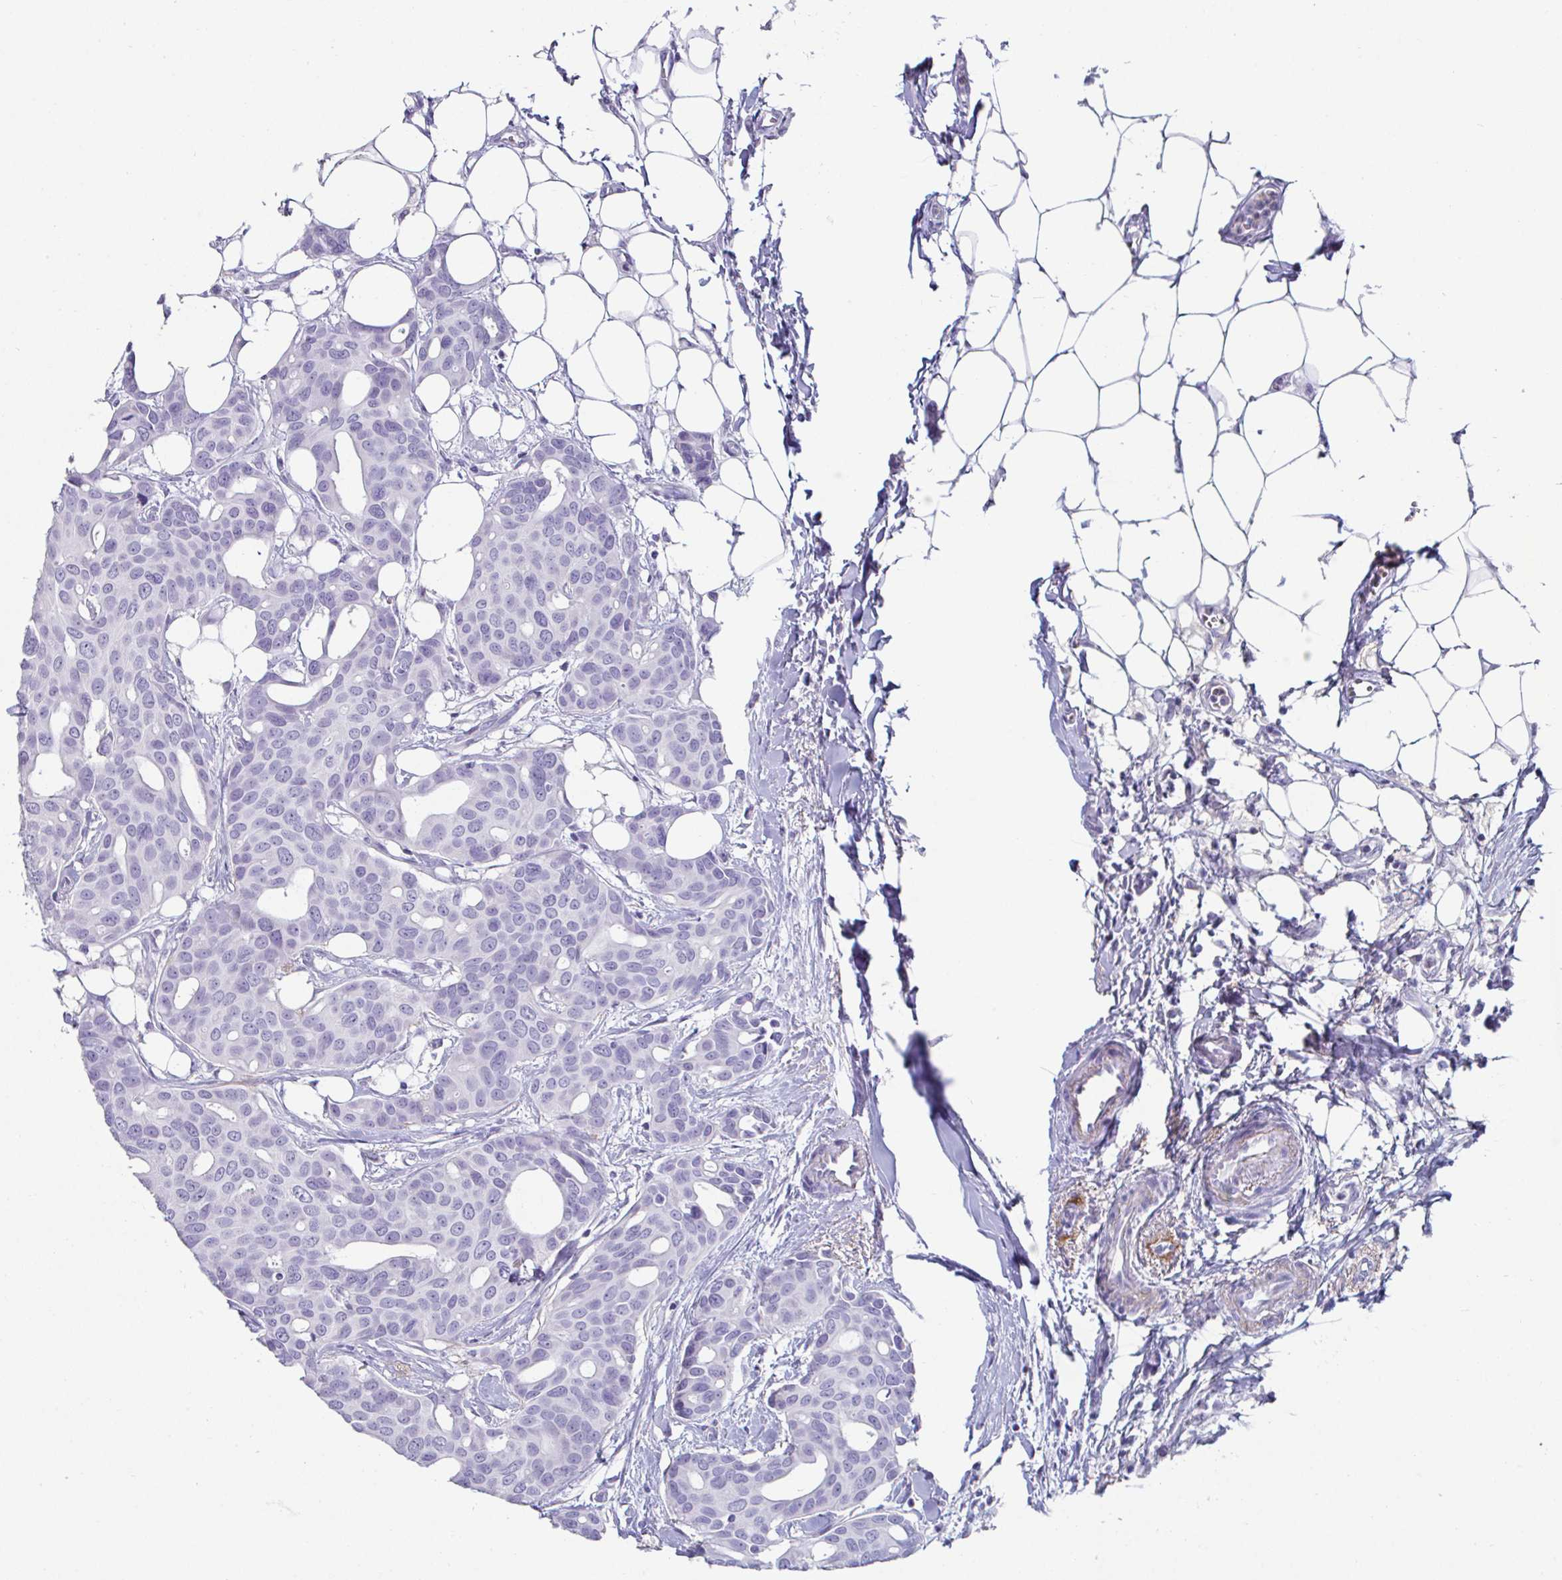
{"staining": {"intensity": "negative", "quantity": "none", "location": "none"}, "tissue": "breast cancer", "cell_type": "Tumor cells", "image_type": "cancer", "snomed": [{"axis": "morphology", "description": "Duct carcinoma"}, {"axis": "topography", "description": "Breast"}], "caption": "IHC micrograph of human breast cancer (infiltrating ductal carcinoma) stained for a protein (brown), which reveals no positivity in tumor cells.", "gene": "CREG2", "patient": {"sex": "female", "age": 54}}